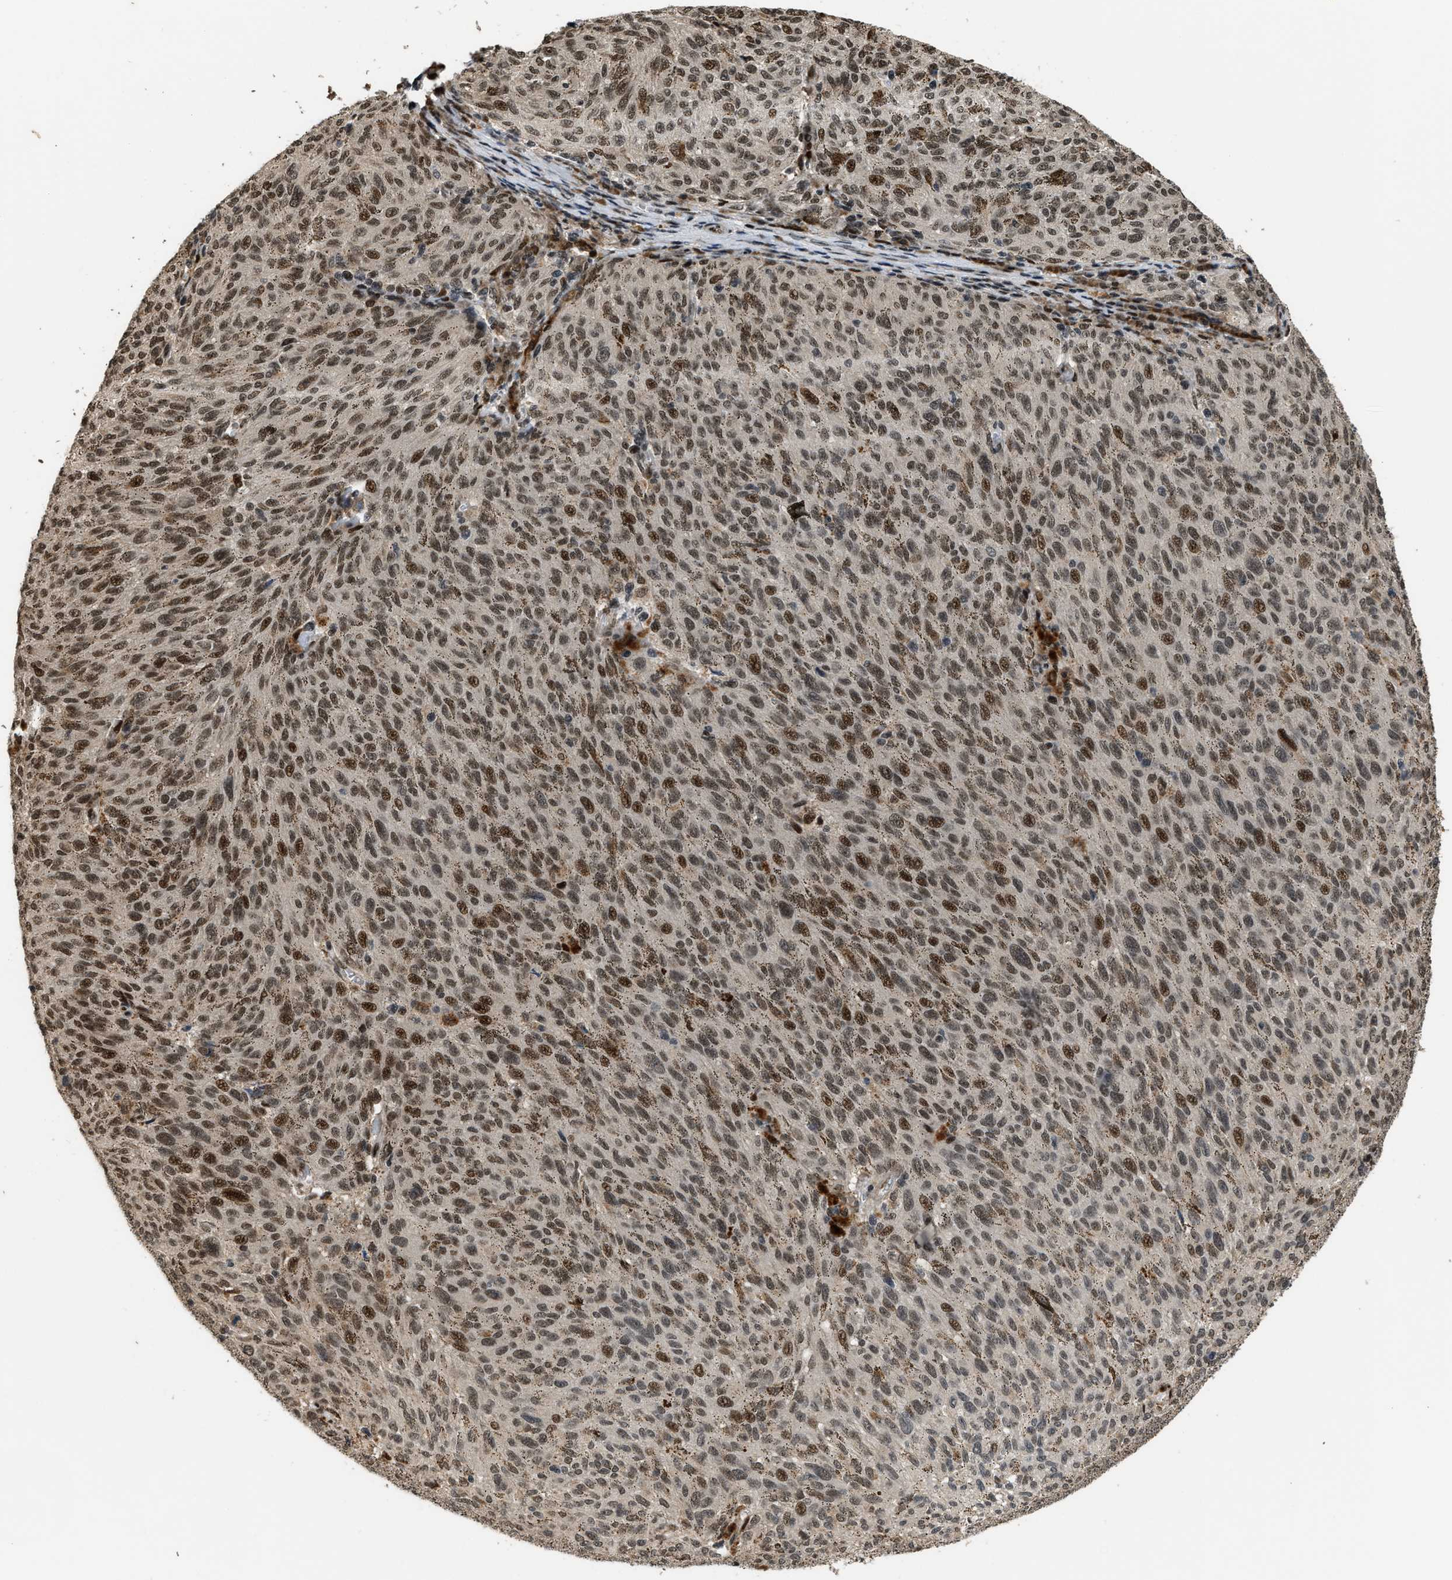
{"staining": {"intensity": "moderate", "quantity": ">75%", "location": "nuclear"}, "tissue": "melanoma", "cell_type": "Tumor cells", "image_type": "cancer", "snomed": [{"axis": "morphology", "description": "Malignant melanoma, NOS"}, {"axis": "topography", "description": "Skin"}], "caption": "The image shows immunohistochemical staining of melanoma. There is moderate nuclear expression is identified in approximately >75% of tumor cells.", "gene": "SERTAD2", "patient": {"sex": "female", "age": 72}}